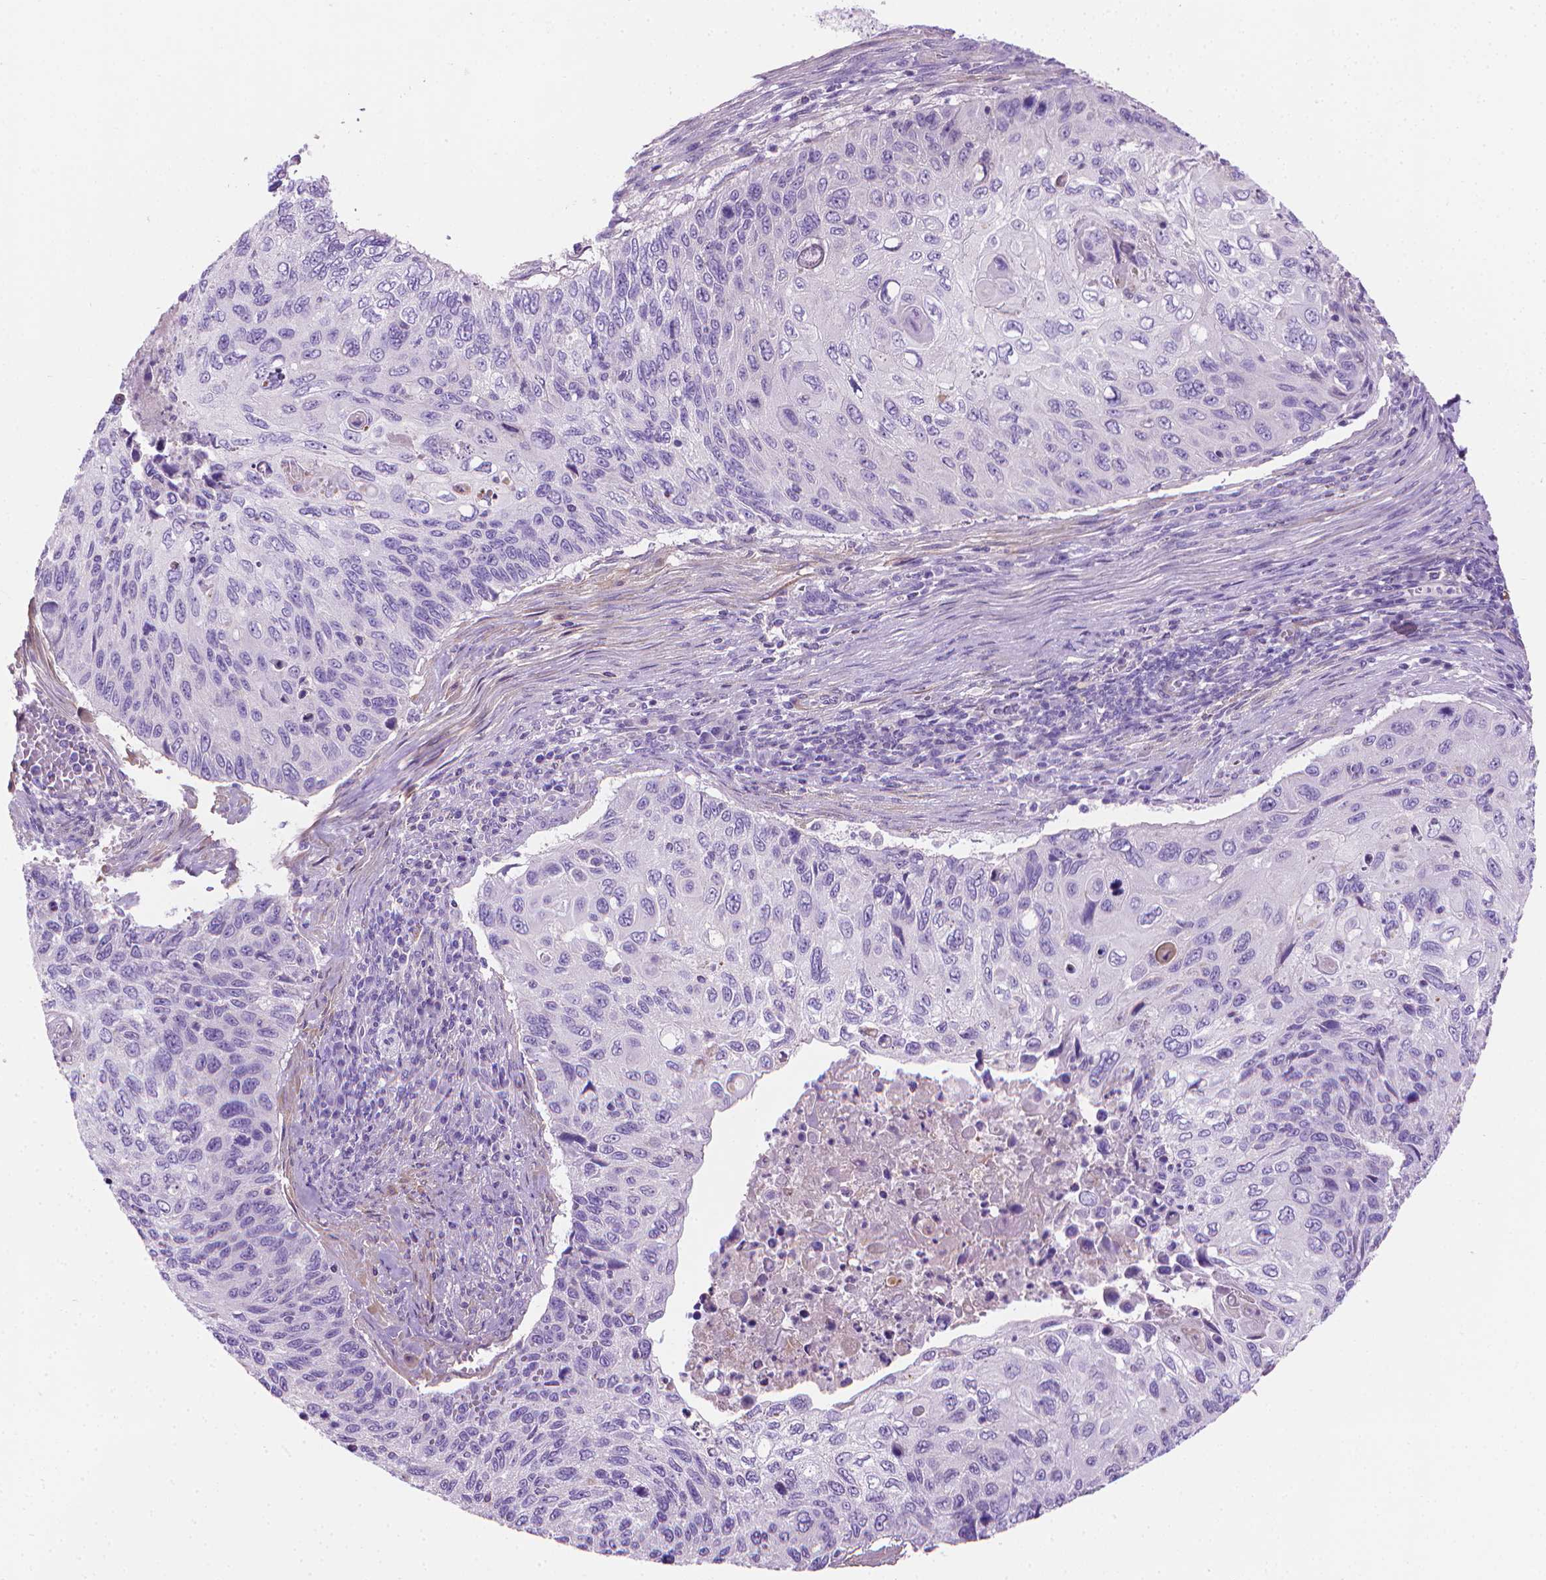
{"staining": {"intensity": "negative", "quantity": "none", "location": "none"}, "tissue": "cervical cancer", "cell_type": "Tumor cells", "image_type": "cancer", "snomed": [{"axis": "morphology", "description": "Squamous cell carcinoma, NOS"}, {"axis": "topography", "description": "Cervix"}], "caption": "The photomicrograph demonstrates no significant expression in tumor cells of cervical cancer. Brightfield microscopy of IHC stained with DAB (brown) and hematoxylin (blue), captured at high magnification.", "gene": "FASN", "patient": {"sex": "female", "age": 70}}